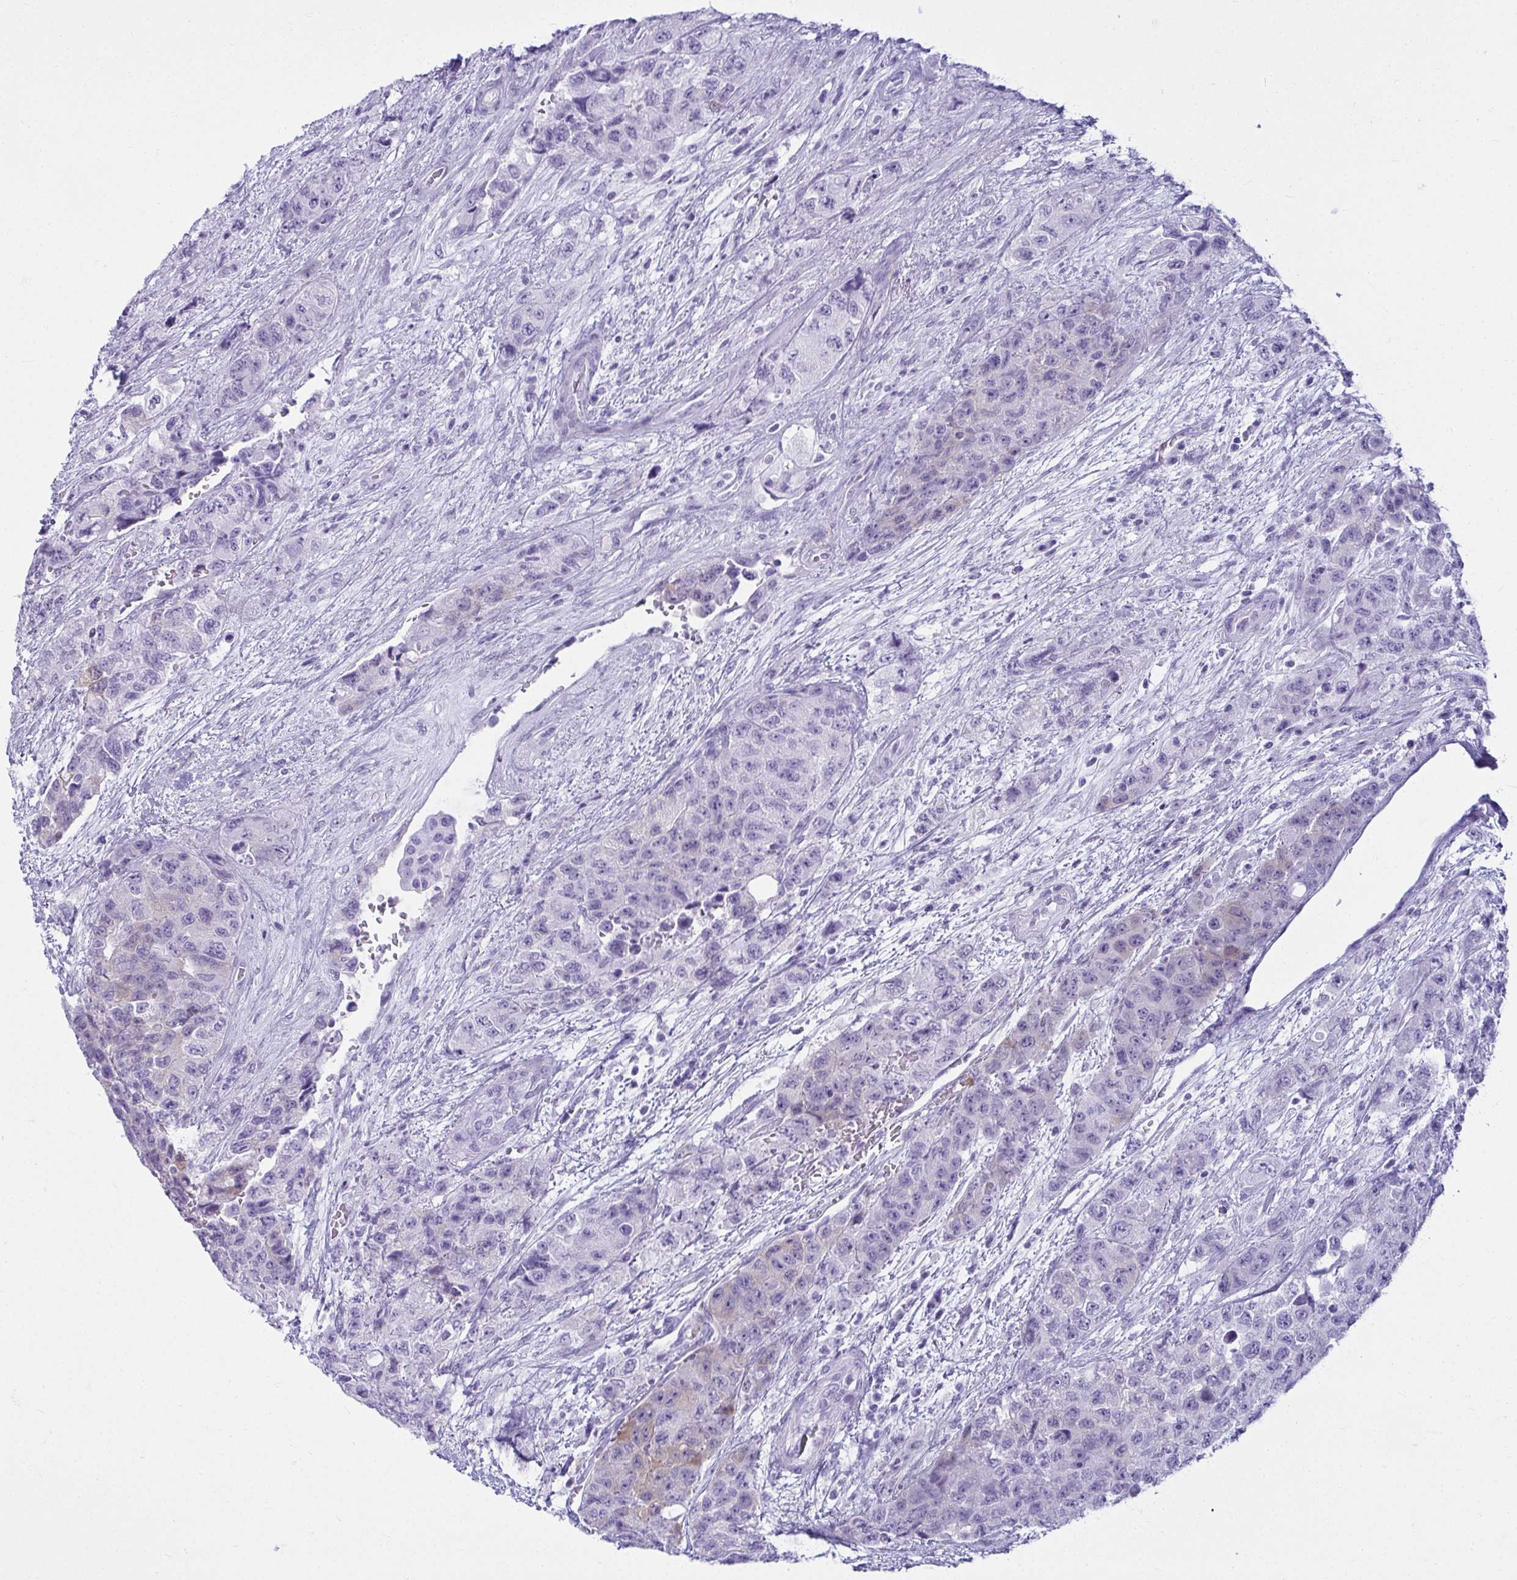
{"staining": {"intensity": "negative", "quantity": "none", "location": "none"}, "tissue": "urothelial cancer", "cell_type": "Tumor cells", "image_type": "cancer", "snomed": [{"axis": "morphology", "description": "Urothelial carcinoma, High grade"}, {"axis": "topography", "description": "Urinary bladder"}], "caption": "DAB (3,3'-diaminobenzidine) immunohistochemical staining of urothelial cancer displays no significant staining in tumor cells.", "gene": "CLGN", "patient": {"sex": "female", "age": 78}}